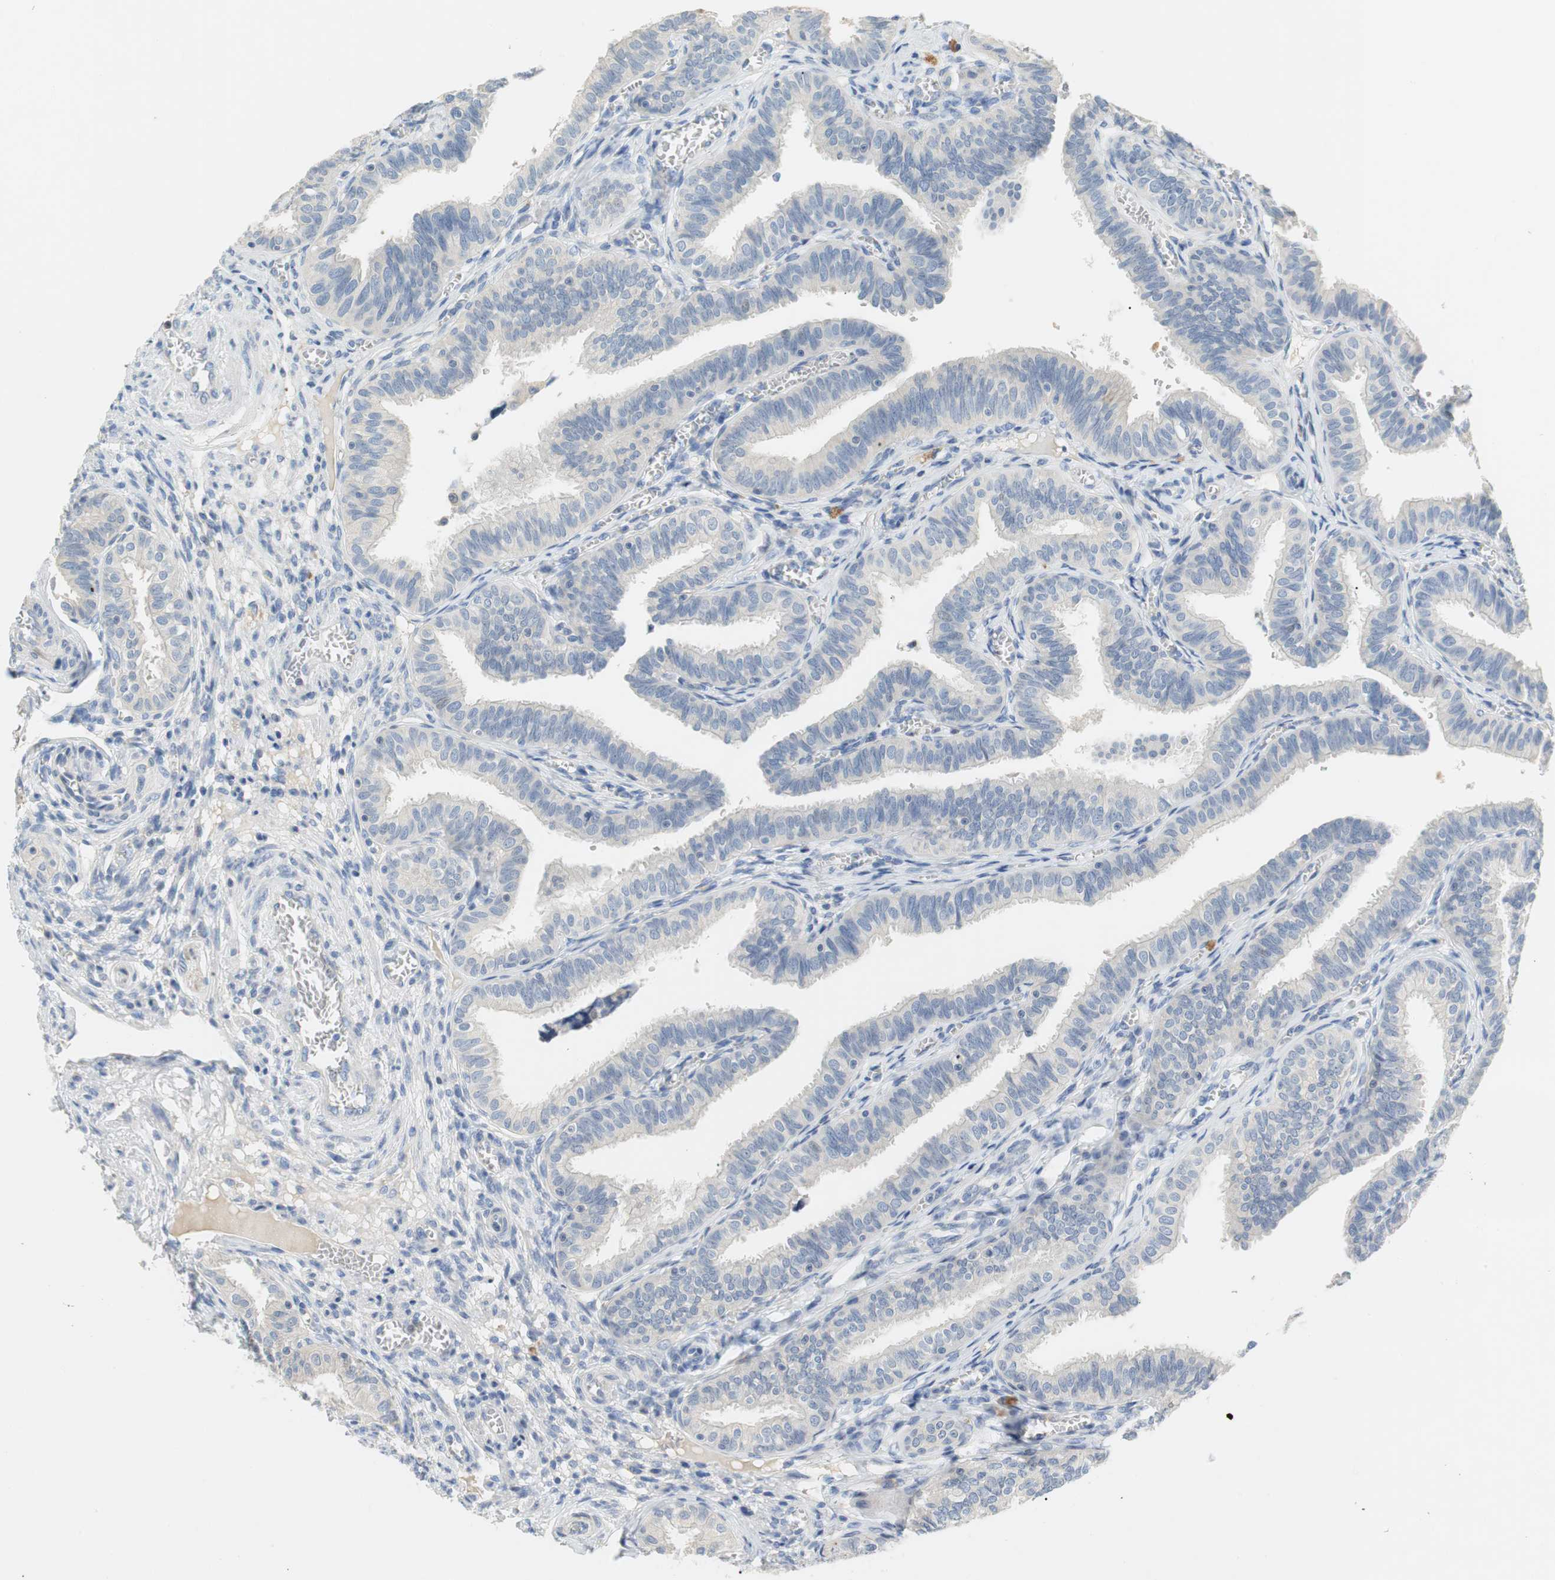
{"staining": {"intensity": "negative", "quantity": "none", "location": "none"}, "tissue": "fallopian tube", "cell_type": "Glandular cells", "image_type": "normal", "snomed": [{"axis": "morphology", "description": "Normal tissue, NOS"}, {"axis": "topography", "description": "Fallopian tube"}], "caption": "Glandular cells are negative for protein expression in benign human fallopian tube. (Immunohistochemistry, brightfield microscopy, high magnification).", "gene": "CCM2L", "patient": {"sex": "female", "age": 46}}